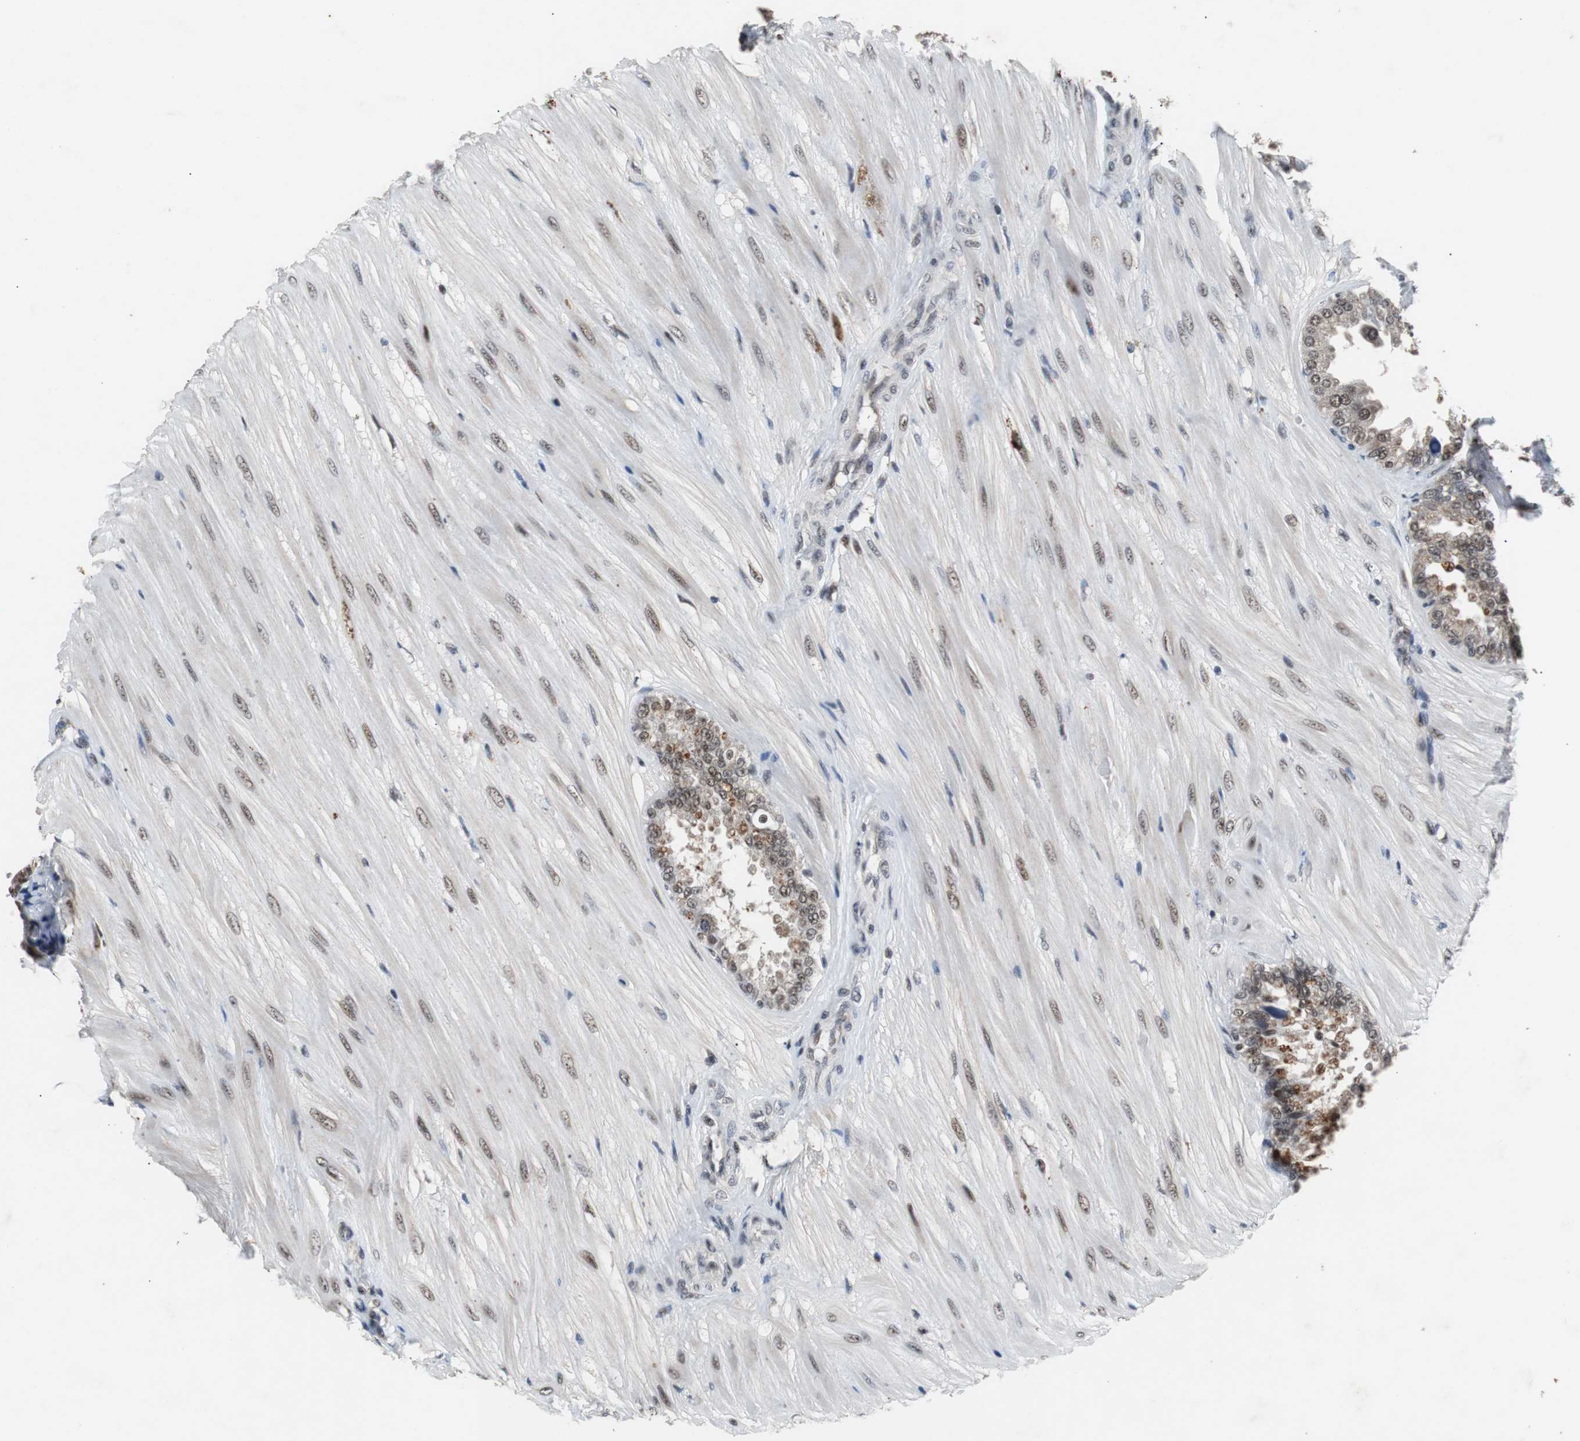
{"staining": {"intensity": "moderate", "quantity": "25%-75%", "location": "nuclear"}, "tissue": "seminal vesicle", "cell_type": "Glandular cells", "image_type": "normal", "snomed": [{"axis": "morphology", "description": "Normal tissue, NOS"}, {"axis": "topography", "description": "Seminal veicle"}], "caption": "Immunohistochemical staining of benign human seminal vesicle shows moderate nuclear protein staining in approximately 25%-75% of glandular cells.", "gene": "USP28", "patient": {"sex": "male", "age": 46}}